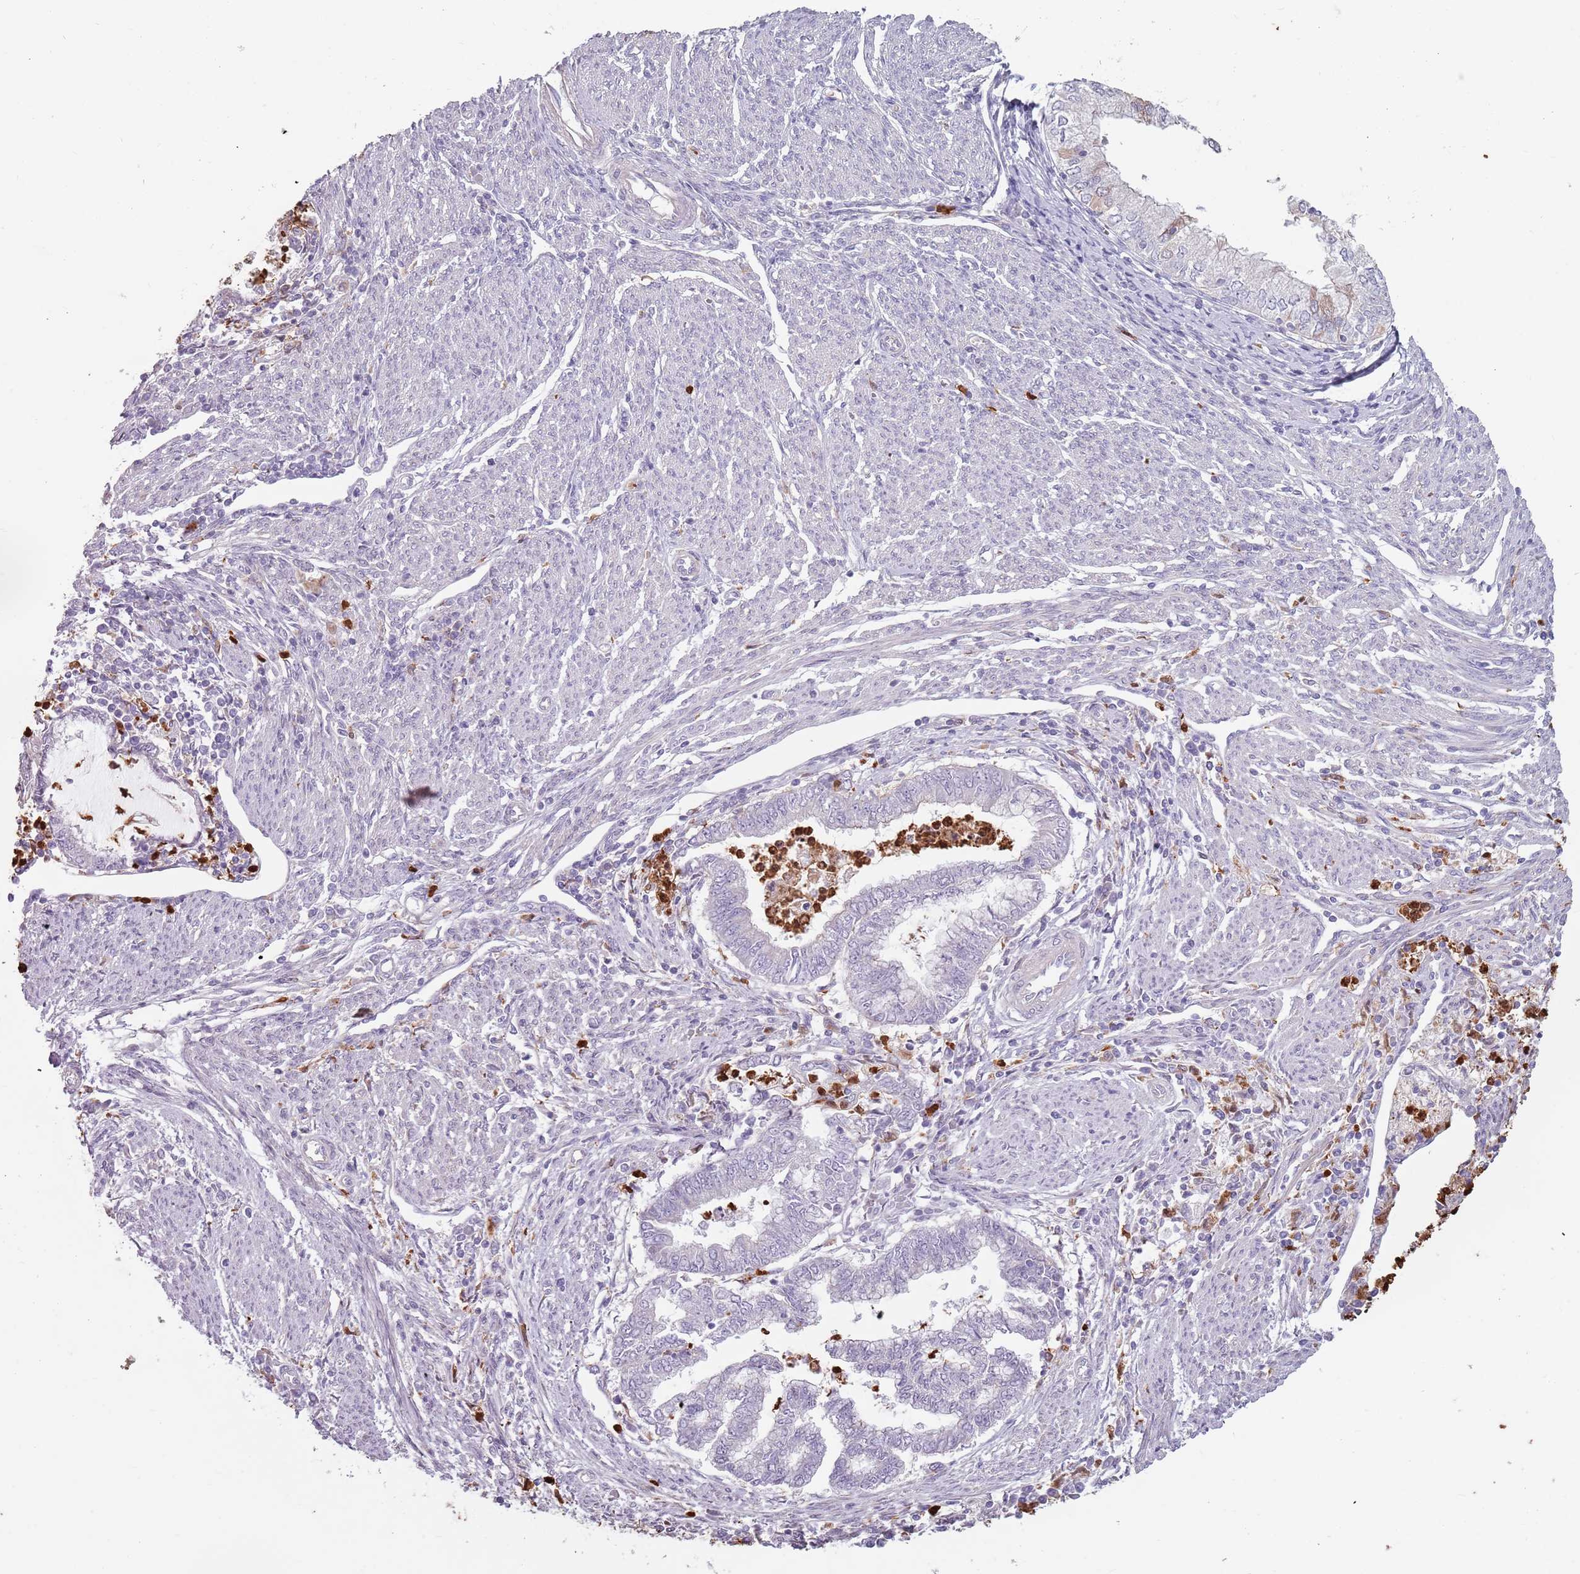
{"staining": {"intensity": "negative", "quantity": "none", "location": "none"}, "tissue": "endometrial cancer", "cell_type": "Tumor cells", "image_type": "cancer", "snomed": [{"axis": "morphology", "description": "Adenocarcinoma, NOS"}, {"axis": "topography", "description": "Endometrium"}], "caption": "Immunohistochemical staining of adenocarcinoma (endometrial) demonstrates no significant staining in tumor cells.", "gene": "SPAG4", "patient": {"sex": "female", "age": 79}}